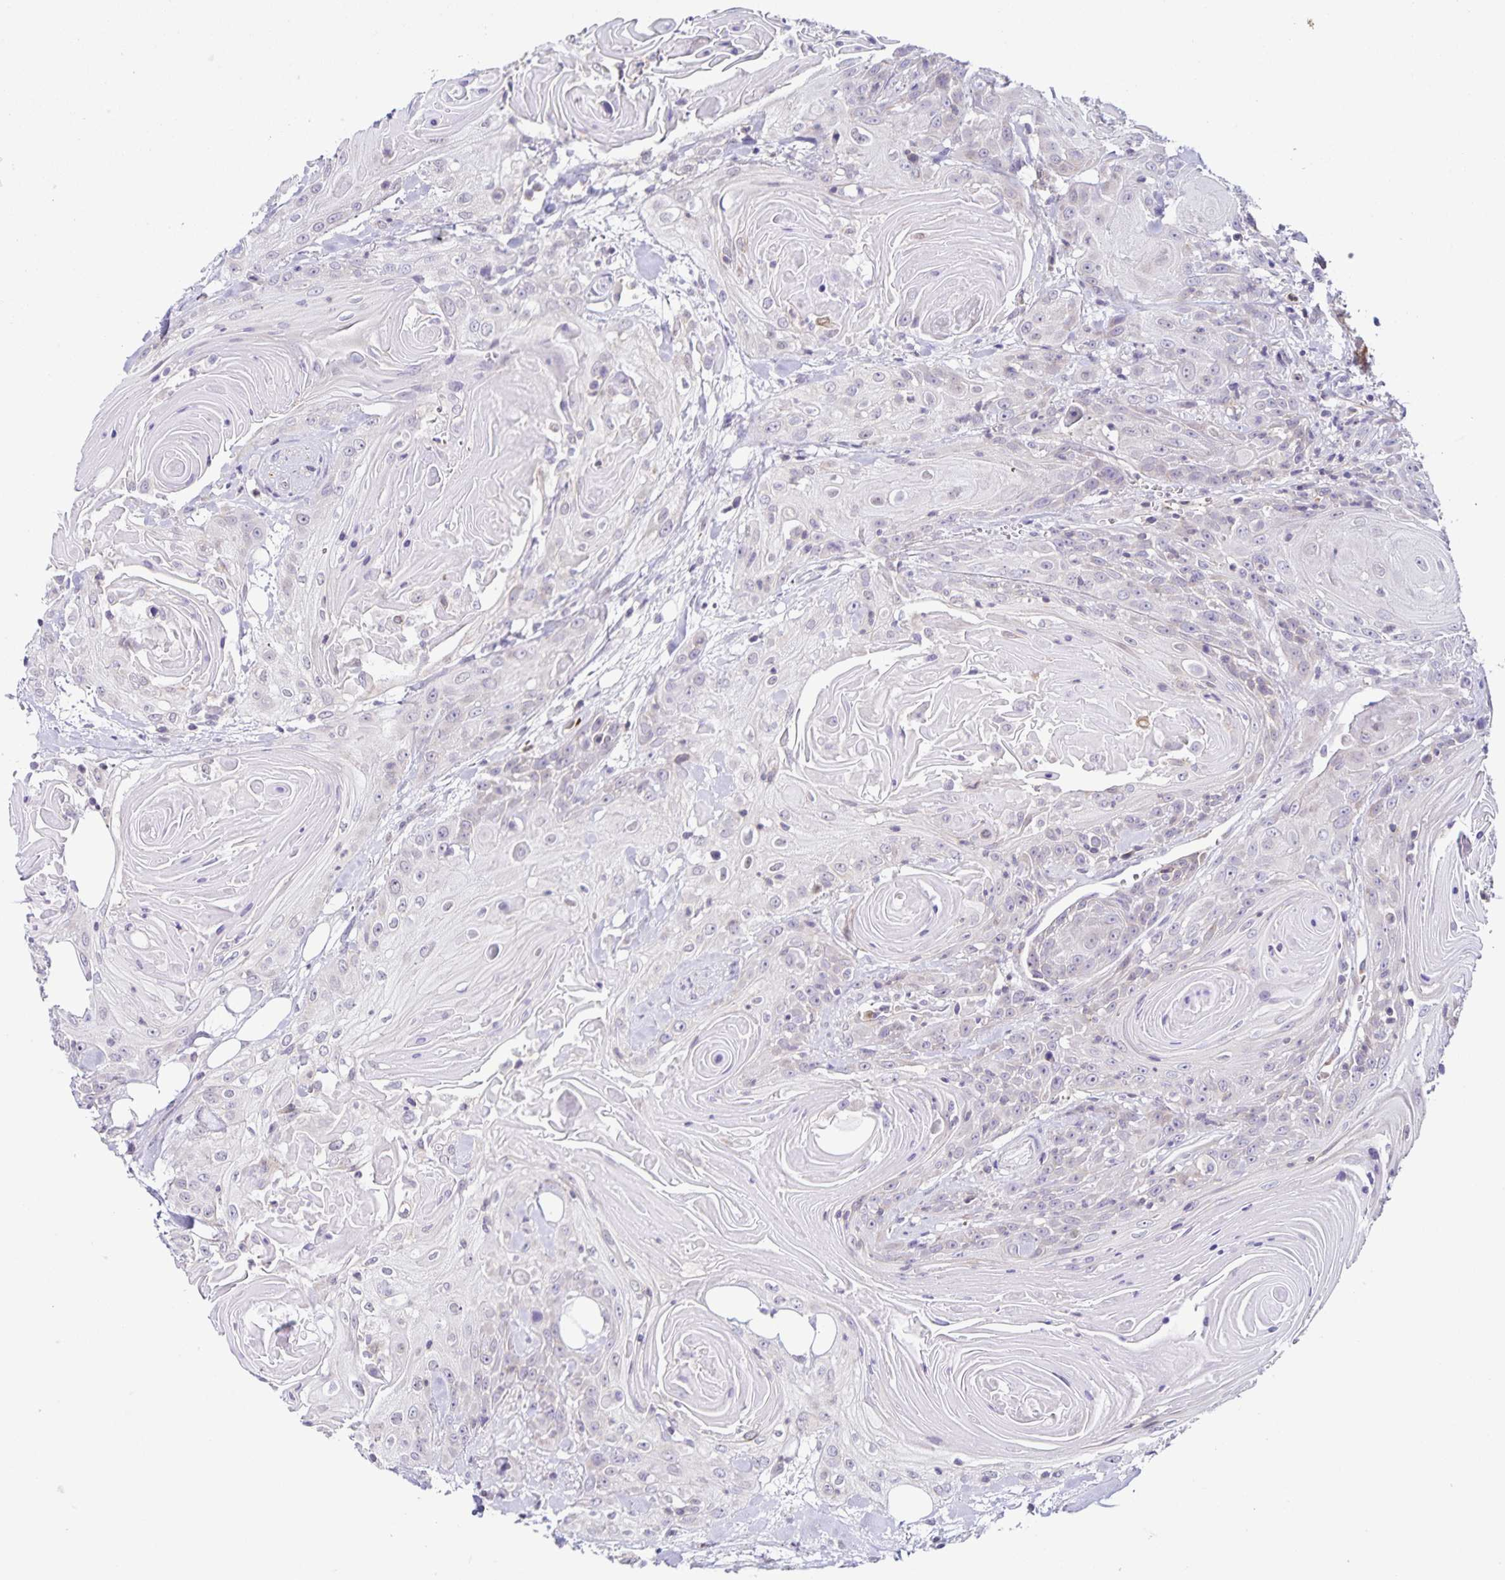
{"staining": {"intensity": "negative", "quantity": "none", "location": "none"}, "tissue": "head and neck cancer", "cell_type": "Tumor cells", "image_type": "cancer", "snomed": [{"axis": "morphology", "description": "Squamous cell carcinoma, NOS"}, {"axis": "topography", "description": "Head-Neck"}], "caption": "The immunohistochemistry (IHC) photomicrograph has no significant staining in tumor cells of head and neck cancer tissue.", "gene": "STPG4", "patient": {"sex": "female", "age": 84}}